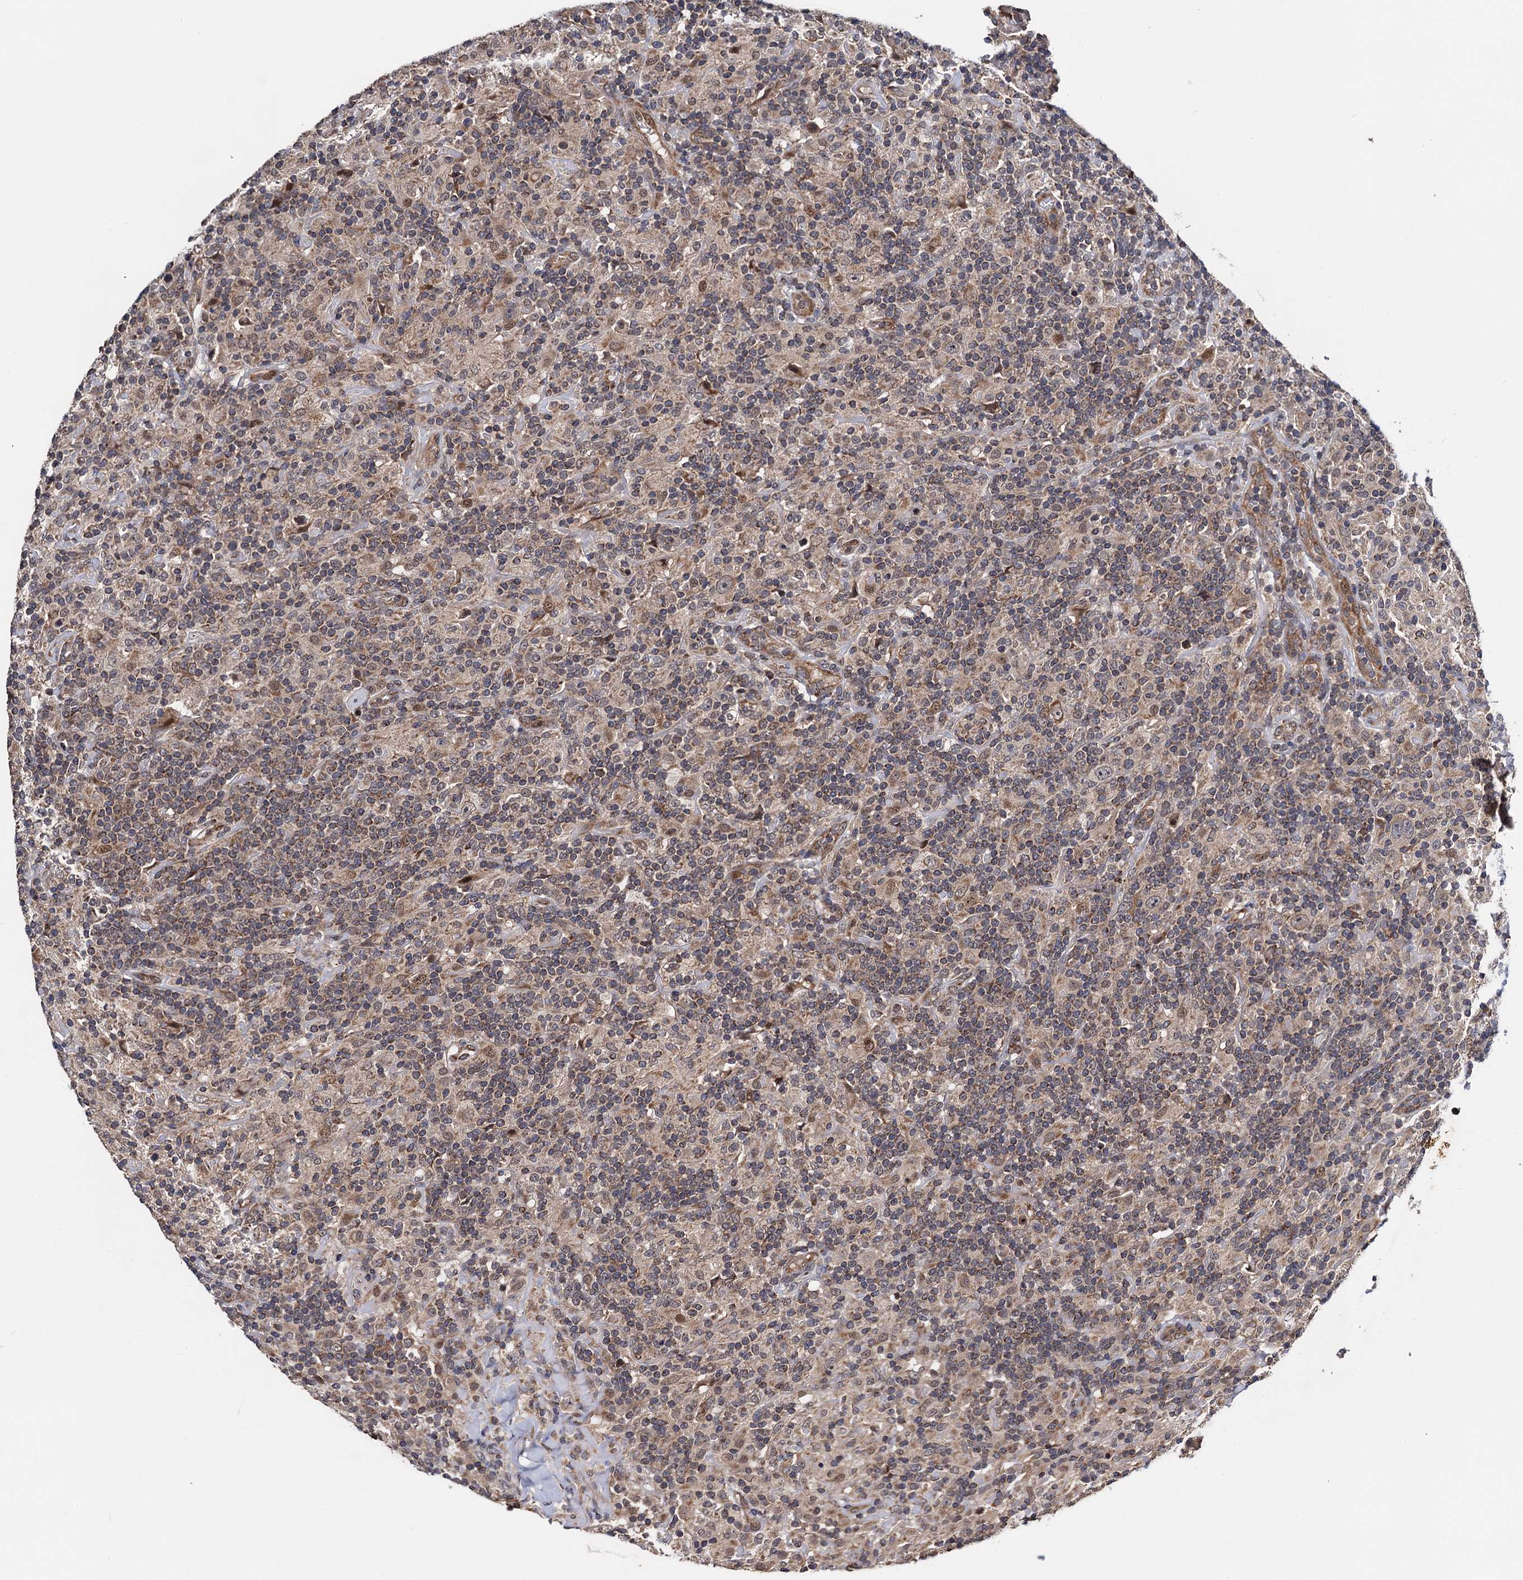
{"staining": {"intensity": "negative", "quantity": "none", "location": "none"}, "tissue": "lymphoma", "cell_type": "Tumor cells", "image_type": "cancer", "snomed": [{"axis": "morphology", "description": "Hodgkin's disease, NOS"}, {"axis": "topography", "description": "Lymph node"}], "caption": "Immunohistochemical staining of Hodgkin's disease displays no significant staining in tumor cells.", "gene": "NAA16", "patient": {"sex": "male", "age": 70}}